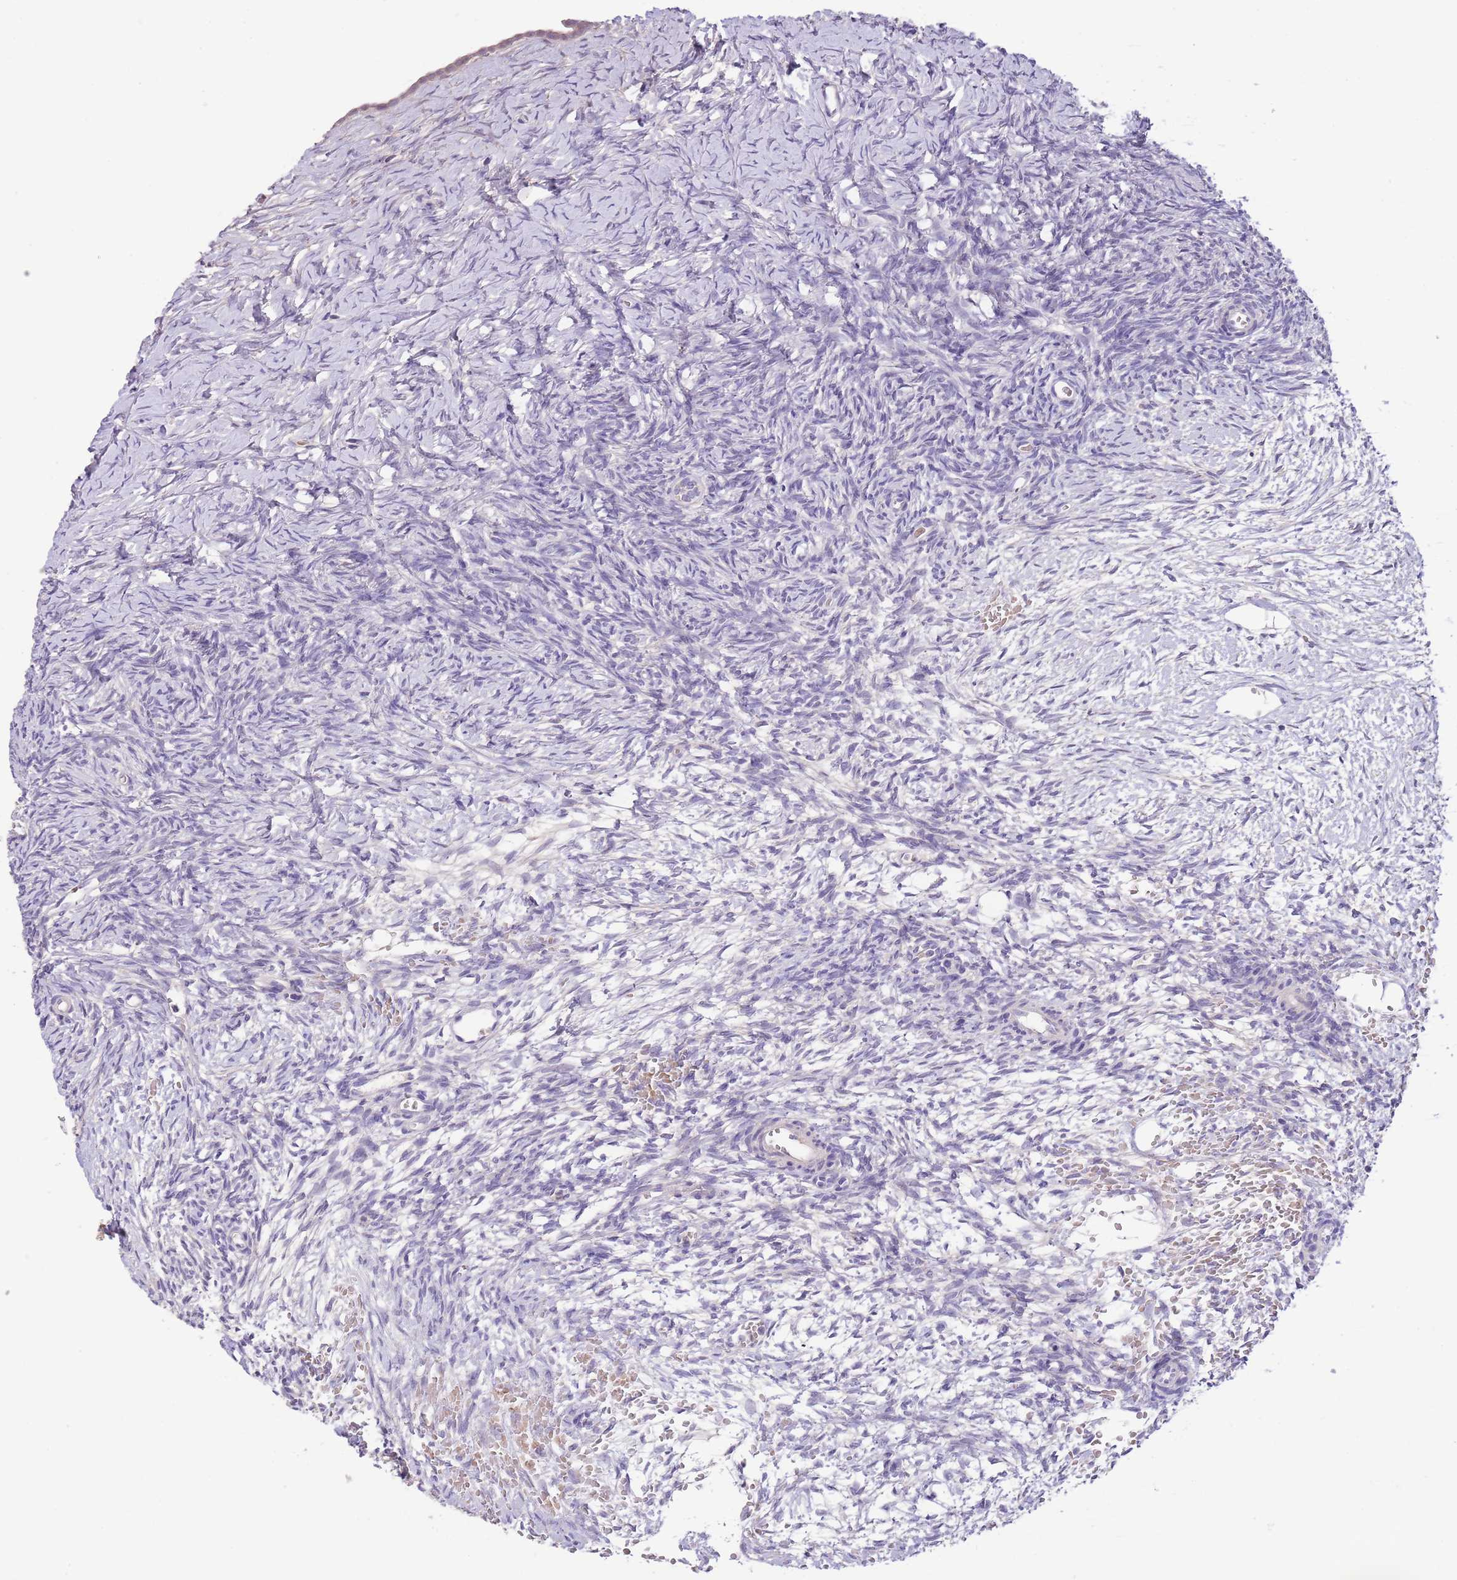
{"staining": {"intensity": "negative", "quantity": "none", "location": "none"}, "tissue": "ovary", "cell_type": "Ovarian stroma cells", "image_type": "normal", "snomed": [{"axis": "morphology", "description": "Normal tissue, NOS"}, {"axis": "topography", "description": "Ovary"}], "caption": "This is an IHC image of unremarkable human ovary. There is no staining in ovarian stroma cells.", "gene": "ZNF658", "patient": {"sex": "female", "age": 39}}